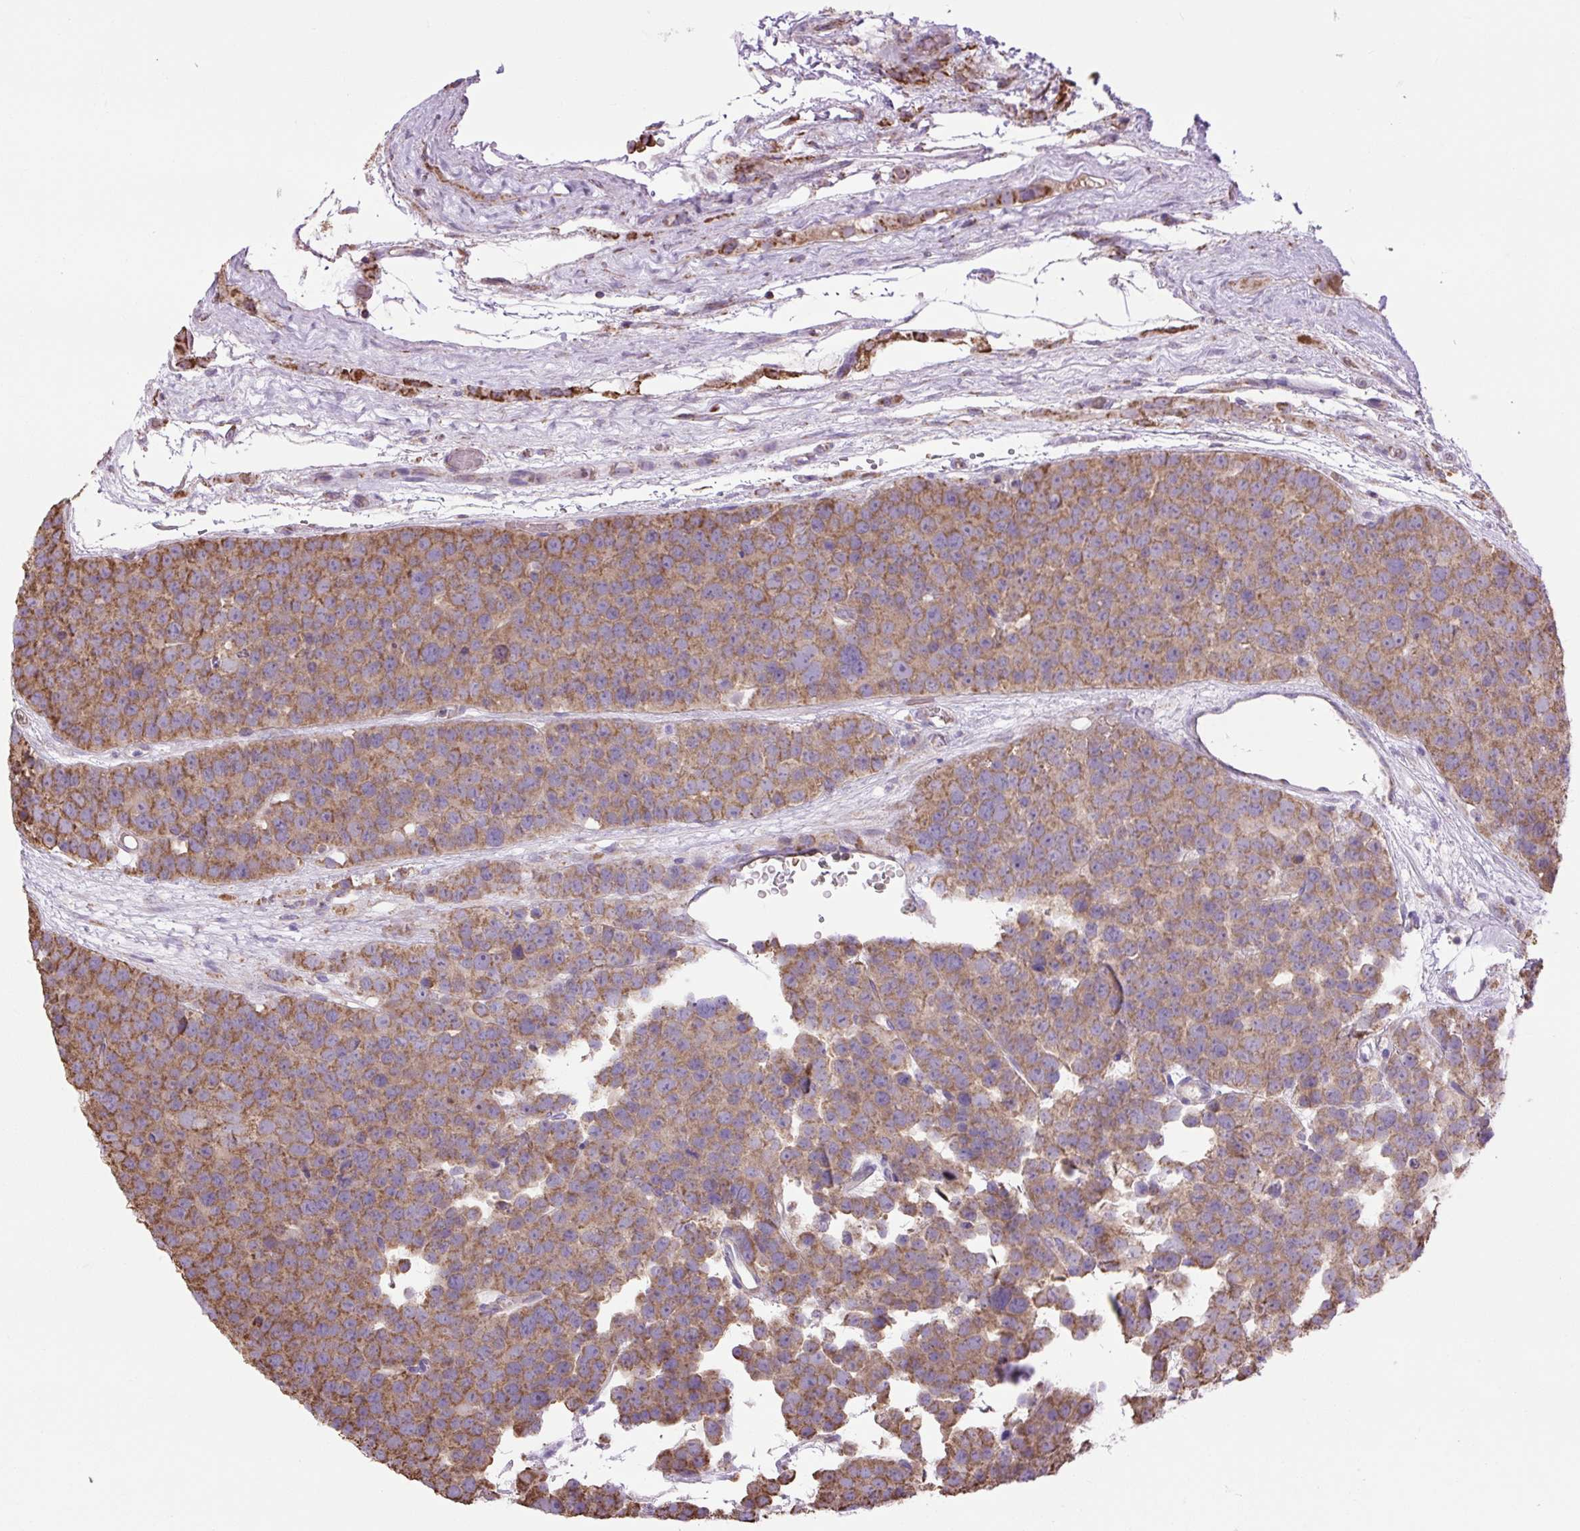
{"staining": {"intensity": "moderate", "quantity": ">75%", "location": "cytoplasmic/membranous"}, "tissue": "testis cancer", "cell_type": "Tumor cells", "image_type": "cancer", "snomed": [{"axis": "morphology", "description": "Seminoma, NOS"}, {"axis": "topography", "description": "Testis"}], "caption": "This is an image of immunohistochemistry staining of testis cancer, which shows moderate positivity in the cytoplasmic/membranous of tumor cells.", "gene": "PLCG1", "patient": {"sex": "male", "age": 71}}